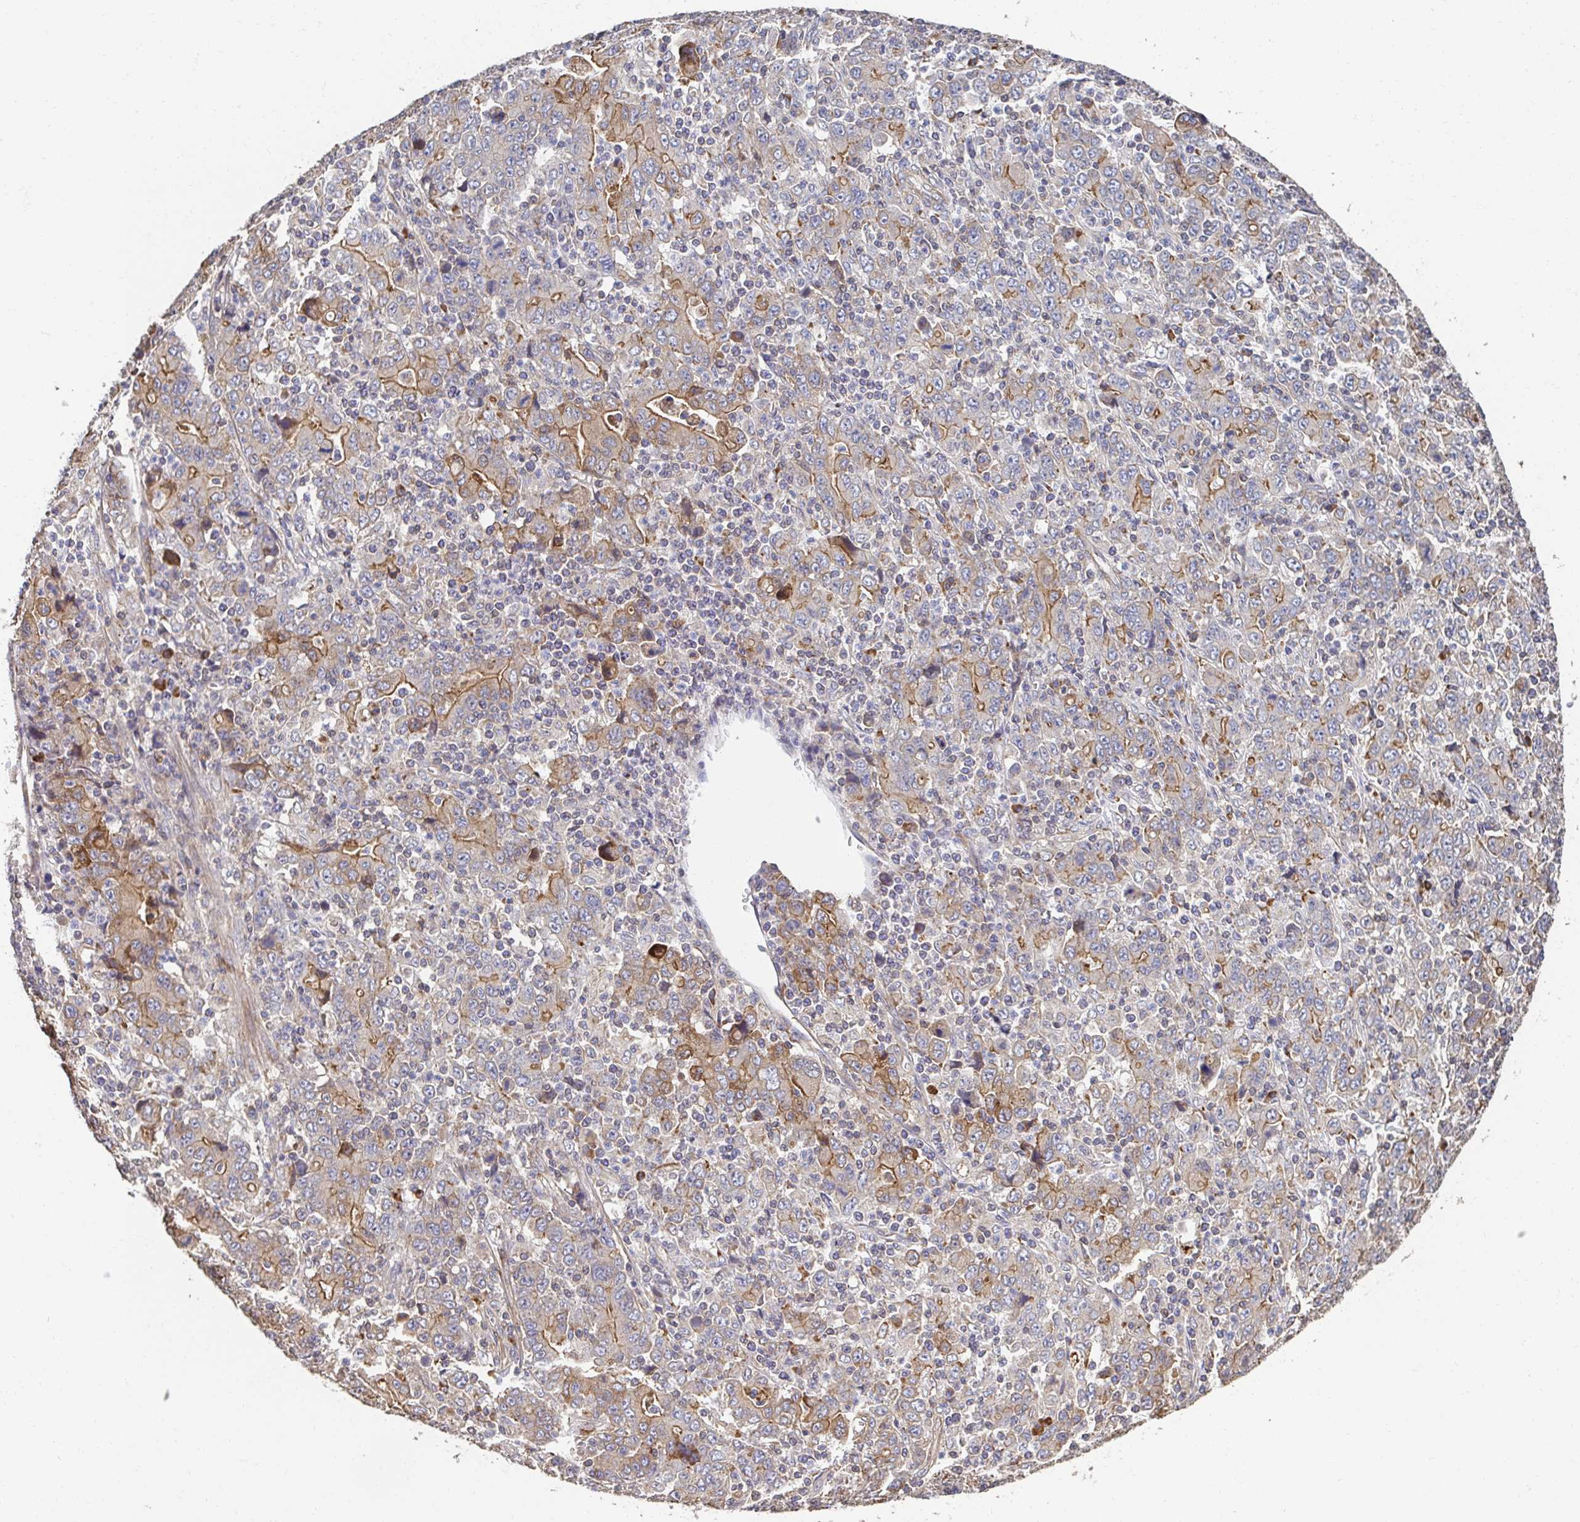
{"staining": {"intensity": "moderate", "quantity": "25%-75%", "location": "cytoplasmic/membranous"}, "tissue": "stomach cancer", "cell_type": "Tumor cells", "image_type": "cancer", "snomed": [{"axis": "morphology", "description": "Adenocarcinoma, NOS"}, {"axis": "topography", "description": "Stomach, upper"}], "caption": "Moderate cytoplasmic/membranous staining for a protein is seen in about 25%-75% of tumor cells of adenocarcinoma (stomach) using immunohistochemistry (IHC).", "gene": "APBB1", "patient": {"sex": "male", "age": 69}}